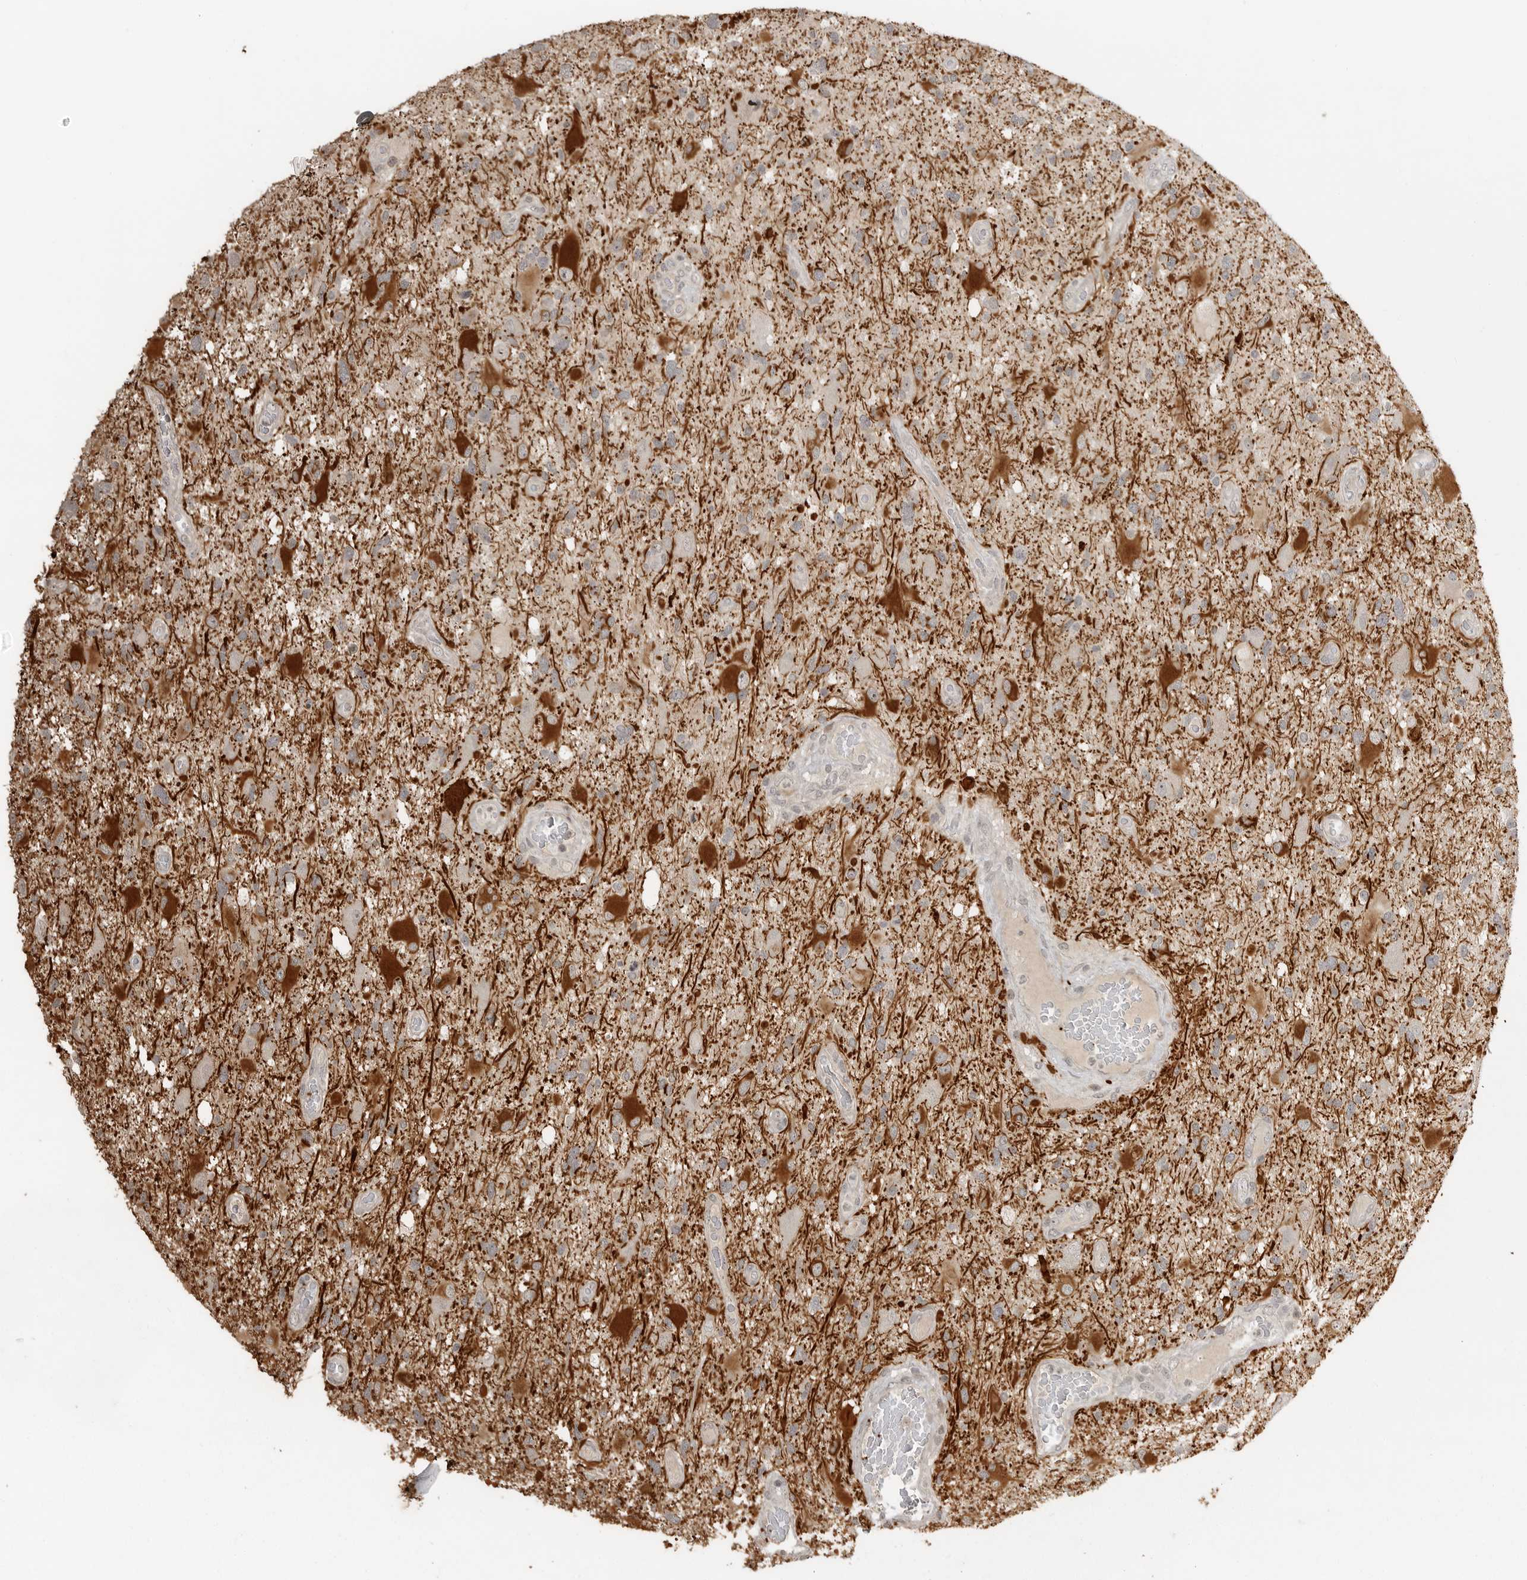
{"staining": {"intensity": "negative", "quantity": "none", "location": "none"}, "tissue": "glioma", "cell_type": "Tumor cells", "image_type": "cancer", "snomed": [{"axis": "morphology", "description": "Glioma, malignant, High grade"}, {"axis": "topography", "description": "Brain"}], "caption": "This is an immunohistochemistry (IHC) histopathology image of human glioma. There is no staining in tumor cells.", "gene": "SMG8", "patient": {"sex": "male", "age": 33}}